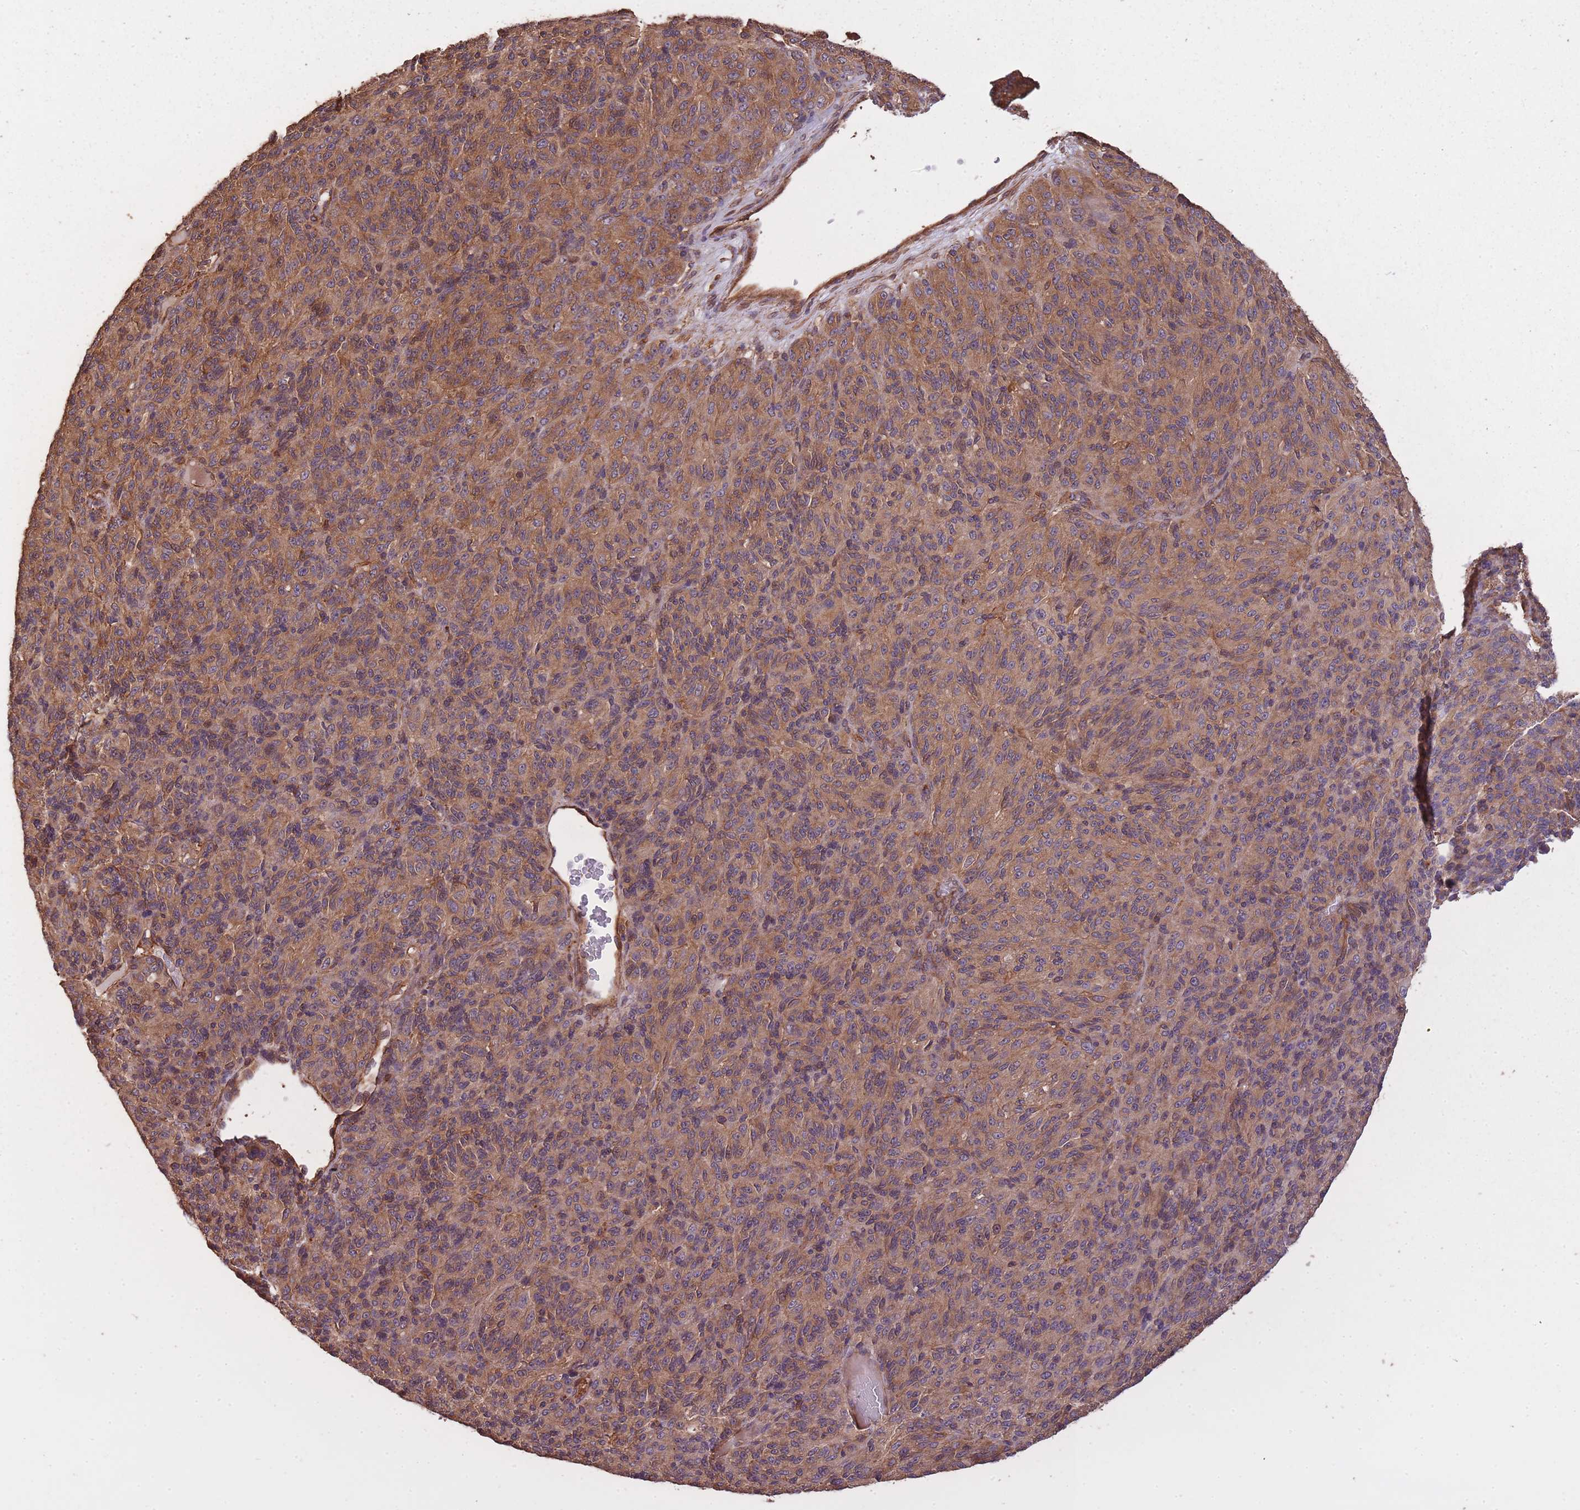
{"staining": {"intensity": "moderate", "quantity": ">75%", "location": "cytoplasmic/membranous"}, "tissue": "melanoma", "cell_type": "Tumor cells", "image_type": "cancer", "snomed": [{"axis": "morphology", "description": "Malignant melanoma, Metastatic site"}, {"axis": "topography", "description": "Brain"}], "caption": "Immunohistochemistry micrograph of neoplastic tissue: melanoma stained using IHC demonstrates medium levels of moderate protein expression localized specifically in the cytoplasmic/membranous of tumor cells, appearing as a cytoplasmic/membranous brown color.", "gene": "ARMH3", "patient": {"sex": "female", "age": 56}}